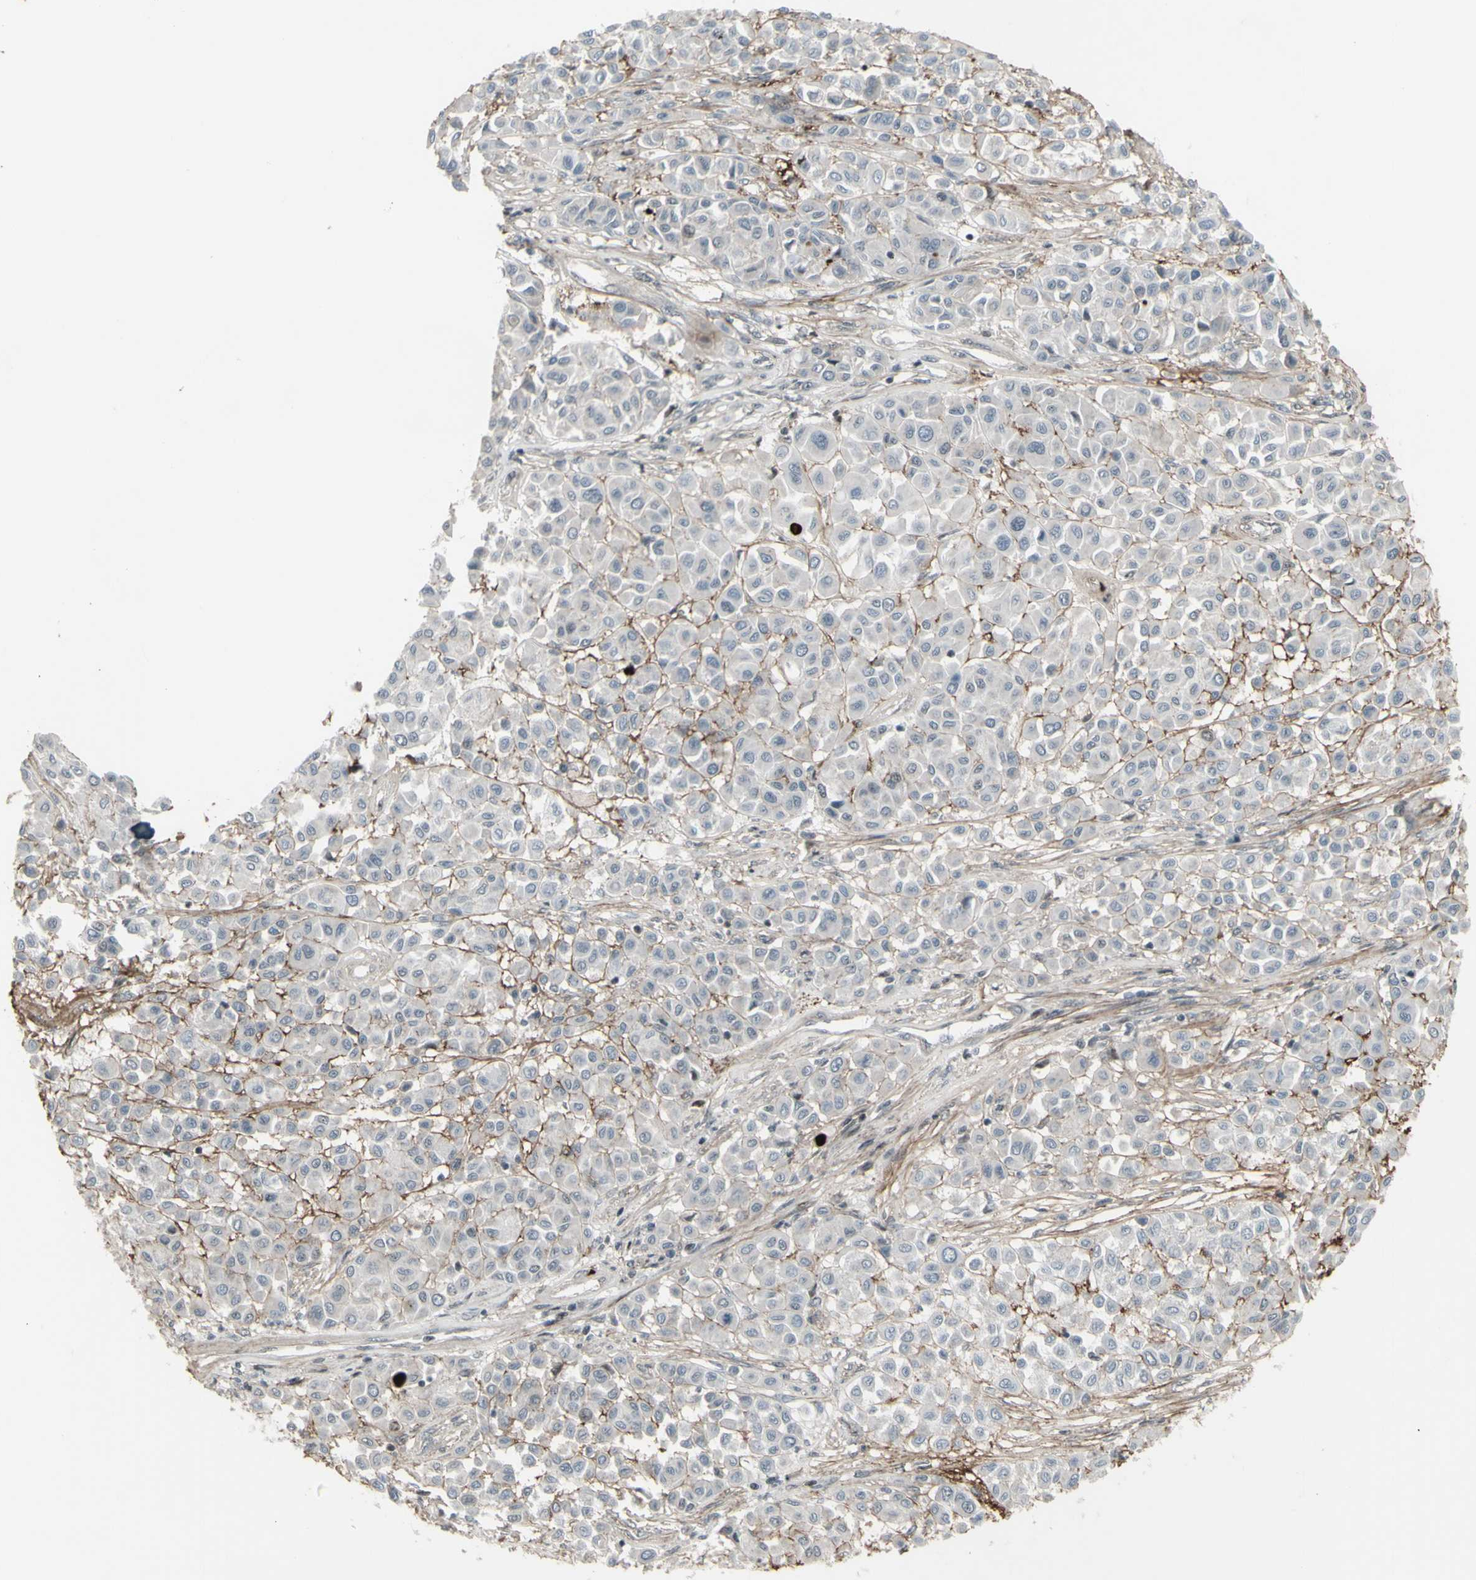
{"staining": {"intensity": "negative", "quantity": "none", "location": "none"}, "tissue": "melanoma", "cell_type": "Tumor cells", "image_type": "cancer", "snomed": [{"axis": "morphology", "description": "Malignant melanoma, Metastatic site"}, {"axis": "topography", "description": "Soft tissue"}], "caption": "Protein analysis of malignant melanoma (metastatic site) shows no significant expression in tumor cells.", "gene": "SUPT6H", "patient": {"sex": "male", "age": 41}}